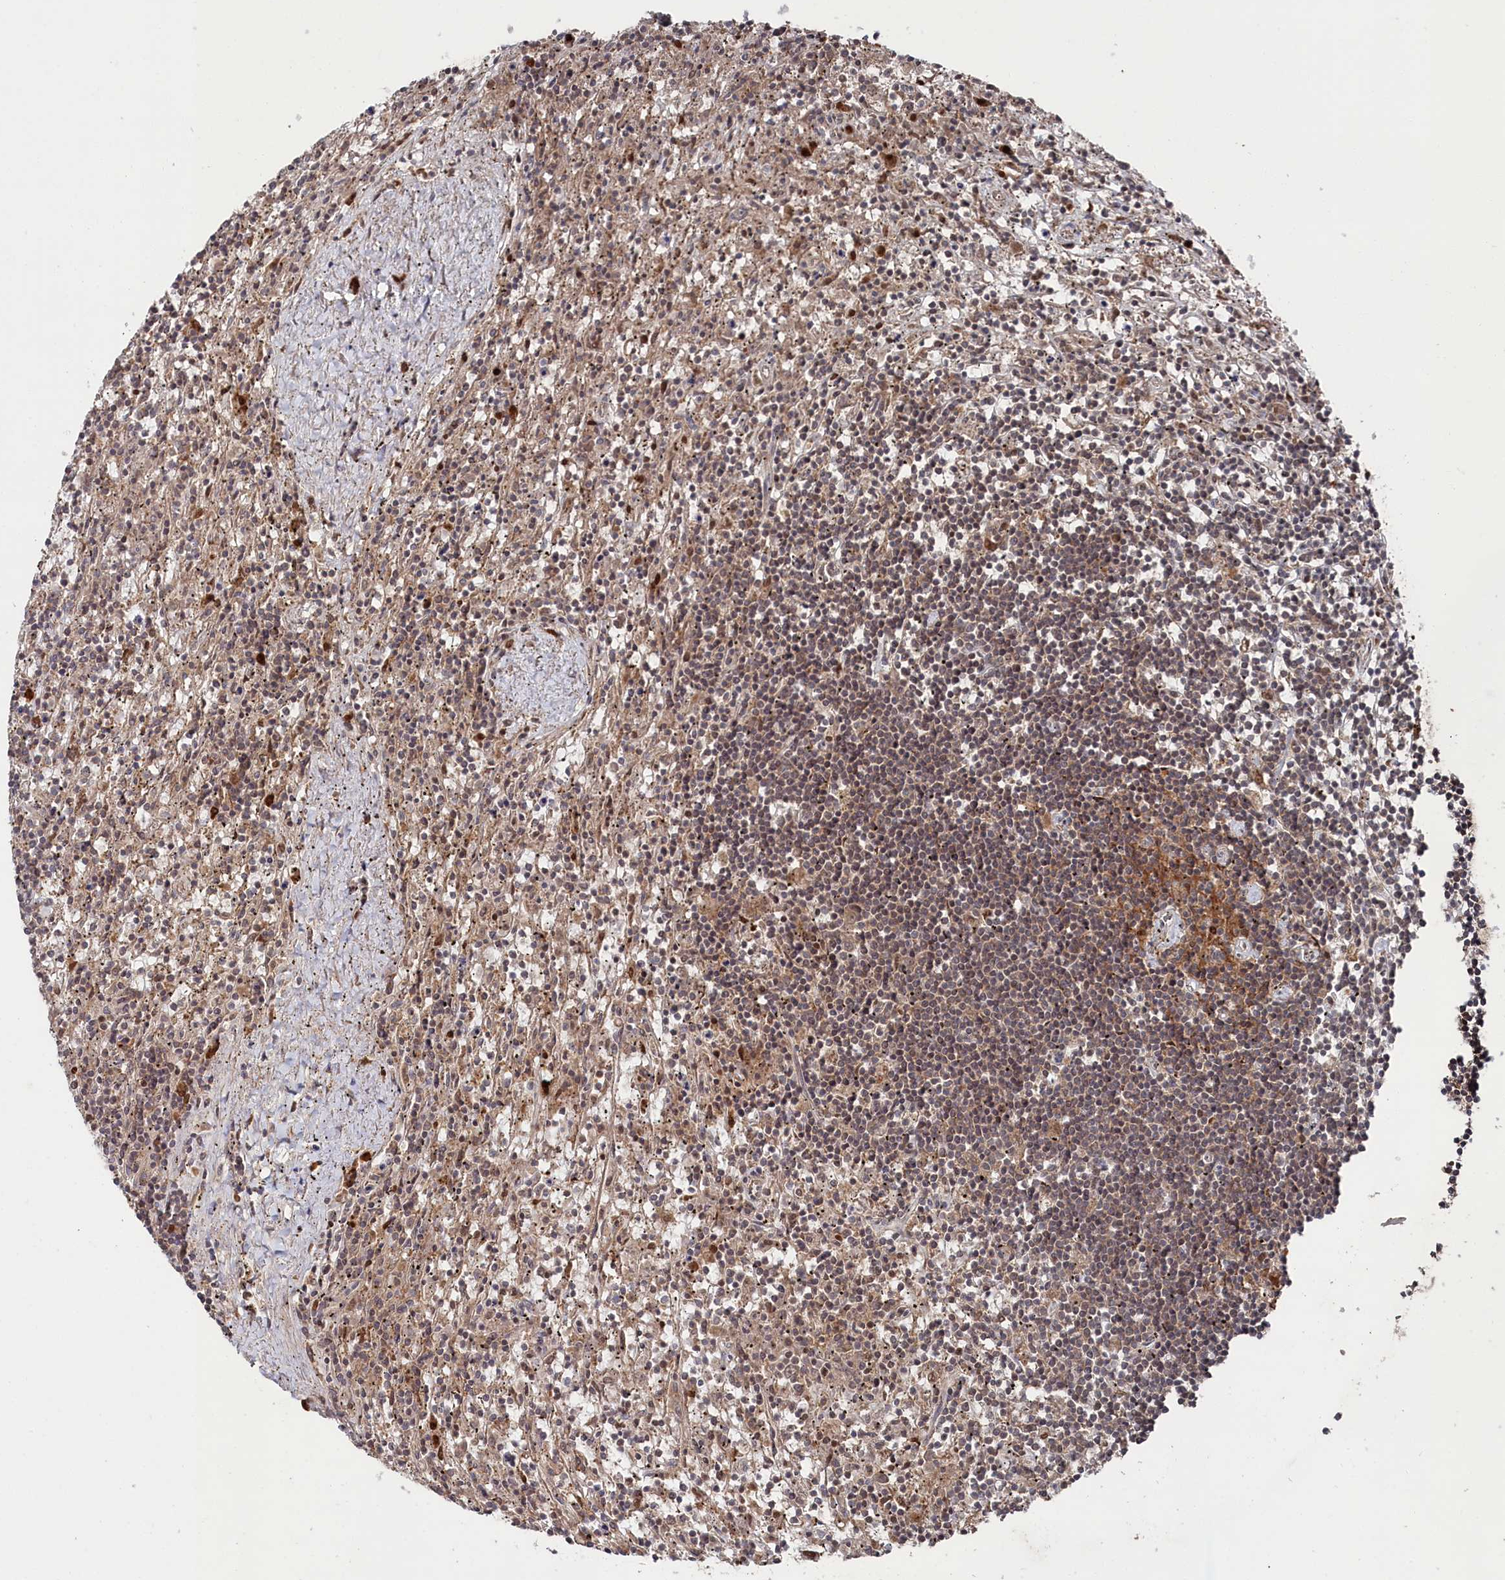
{"staining": {"intensity": "weak", "quantity": "25%-75%", "location": "cytoplasmic/membranous"}, "tissue": "lymphoma", "cell_type": "Tumor cells", "image_type": "cancer", "snomed": [{"axis": "morphology", "description": "Malignant lymphoma, non-Hodgkin's type, Low grade"}, {"axis": "topography", "description": "Spleen"}], "caption": "Protein expression analysis of human lymphoma reveals weak cytoplasmic/membranous staining in approximately 25%-75% of tumor cells. The staining was performed using DAB (3,3'-diaminobenzidine), with brown indicating positive protein expression. Nuclei are stained blue with hematoxylin.", "gene": "BORCS7", "patient": {"sex": "male", "age": 76}}